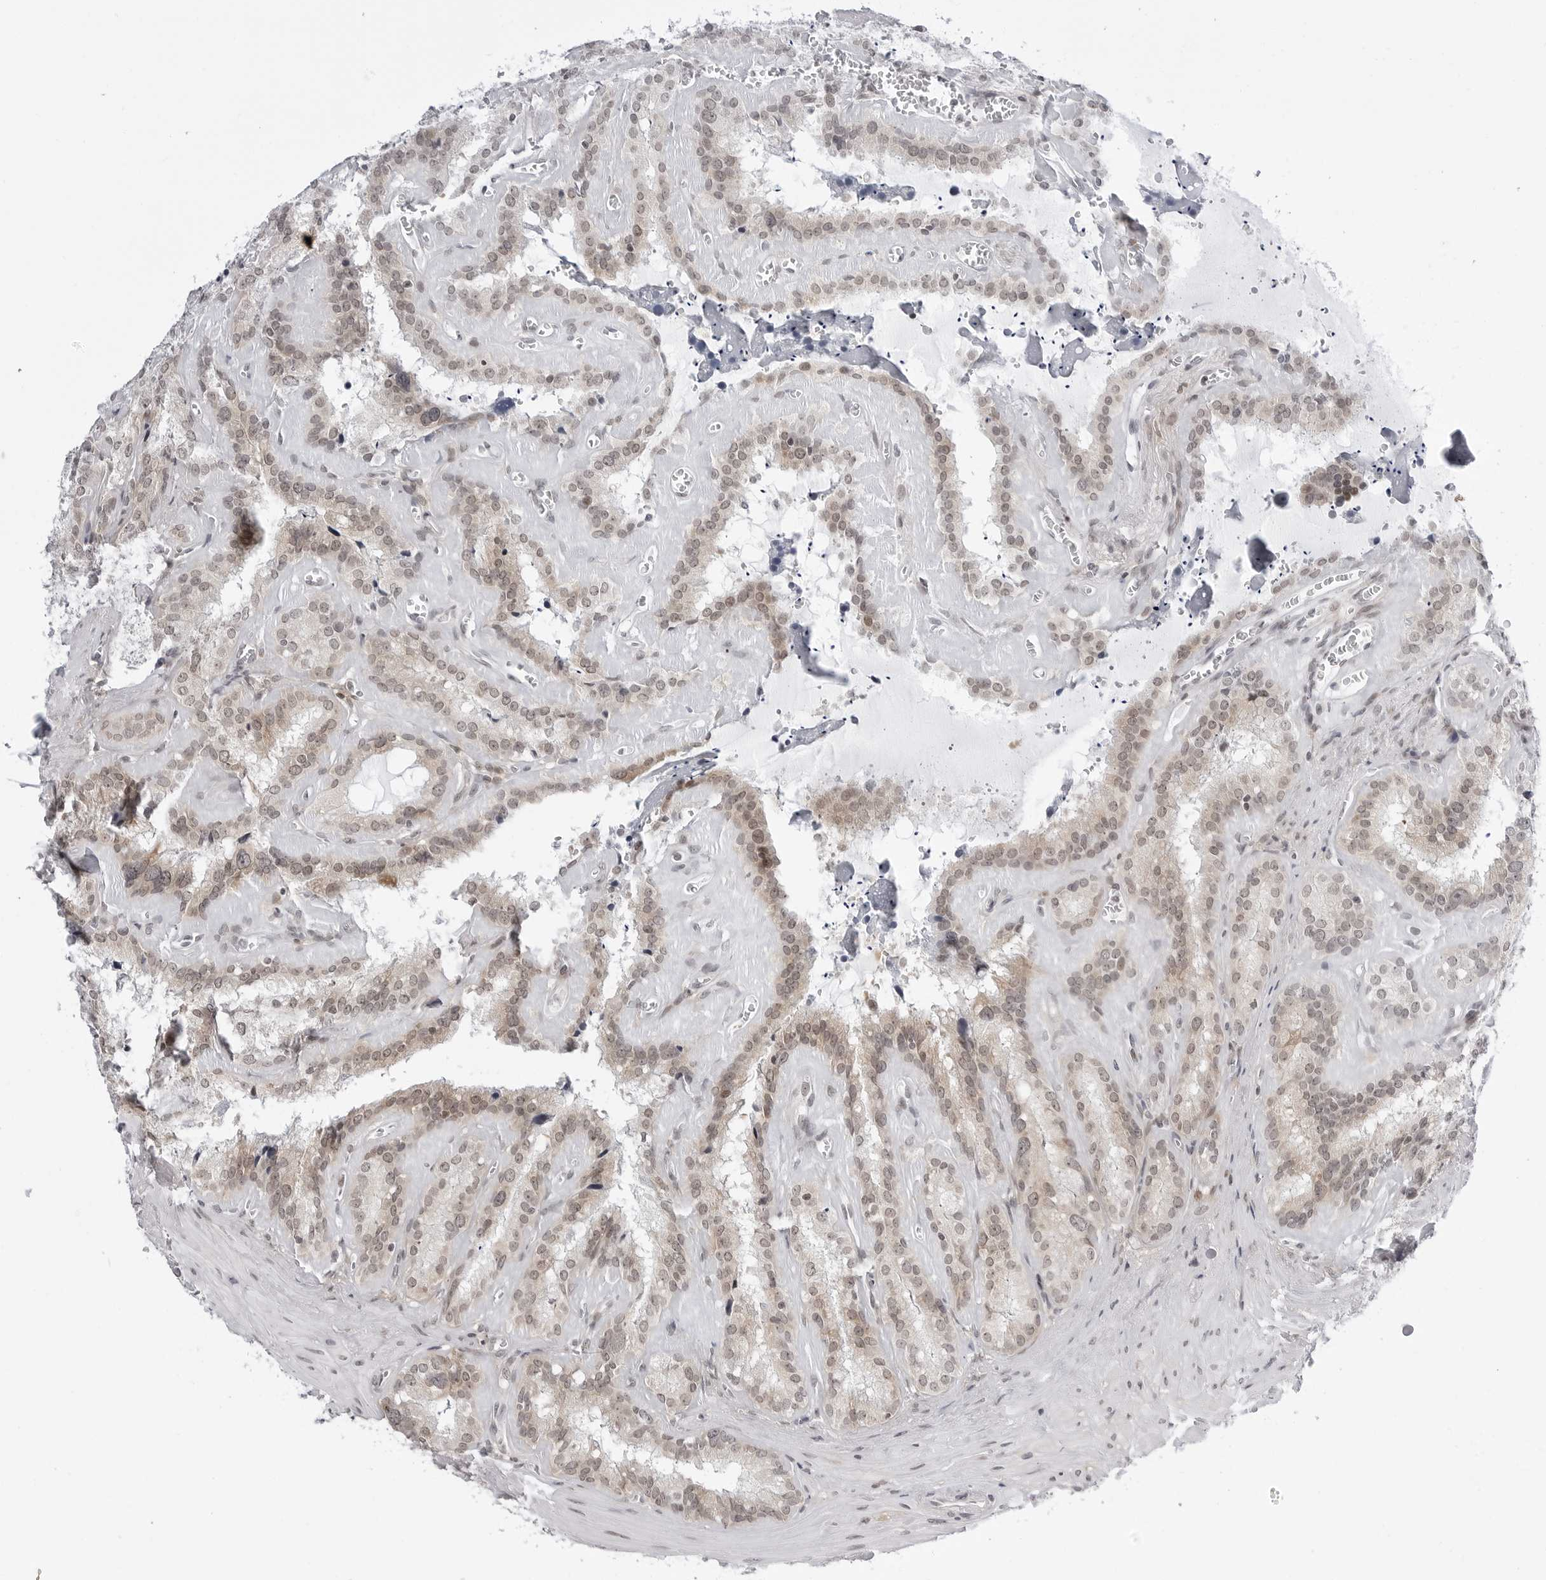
{"staining": {"intensity": "weak", "quantity": "25%-75%", "location": "cytoplasmic/membranous,nuclear"}, "tissue": "seminal vesicle", "cell_type": "Glandular cells", "image_type": "normal", "snomed": [{"axis": "morphology", "description": "Normal tissue, NOS"}, {"axis": "topography", "description": "Prostate"}, {"axis": "topography", "description": "Seminal veicle"}], "caption": "IHC of unremarkable human seminal vesicle exhibits low levels of weak cytoplasmic/membranous,nuclear positivity in approximately 25%-75% of glandular cells.", "gene": "PPP2R5C", "patient": {"sex": "male", "age": 59}}